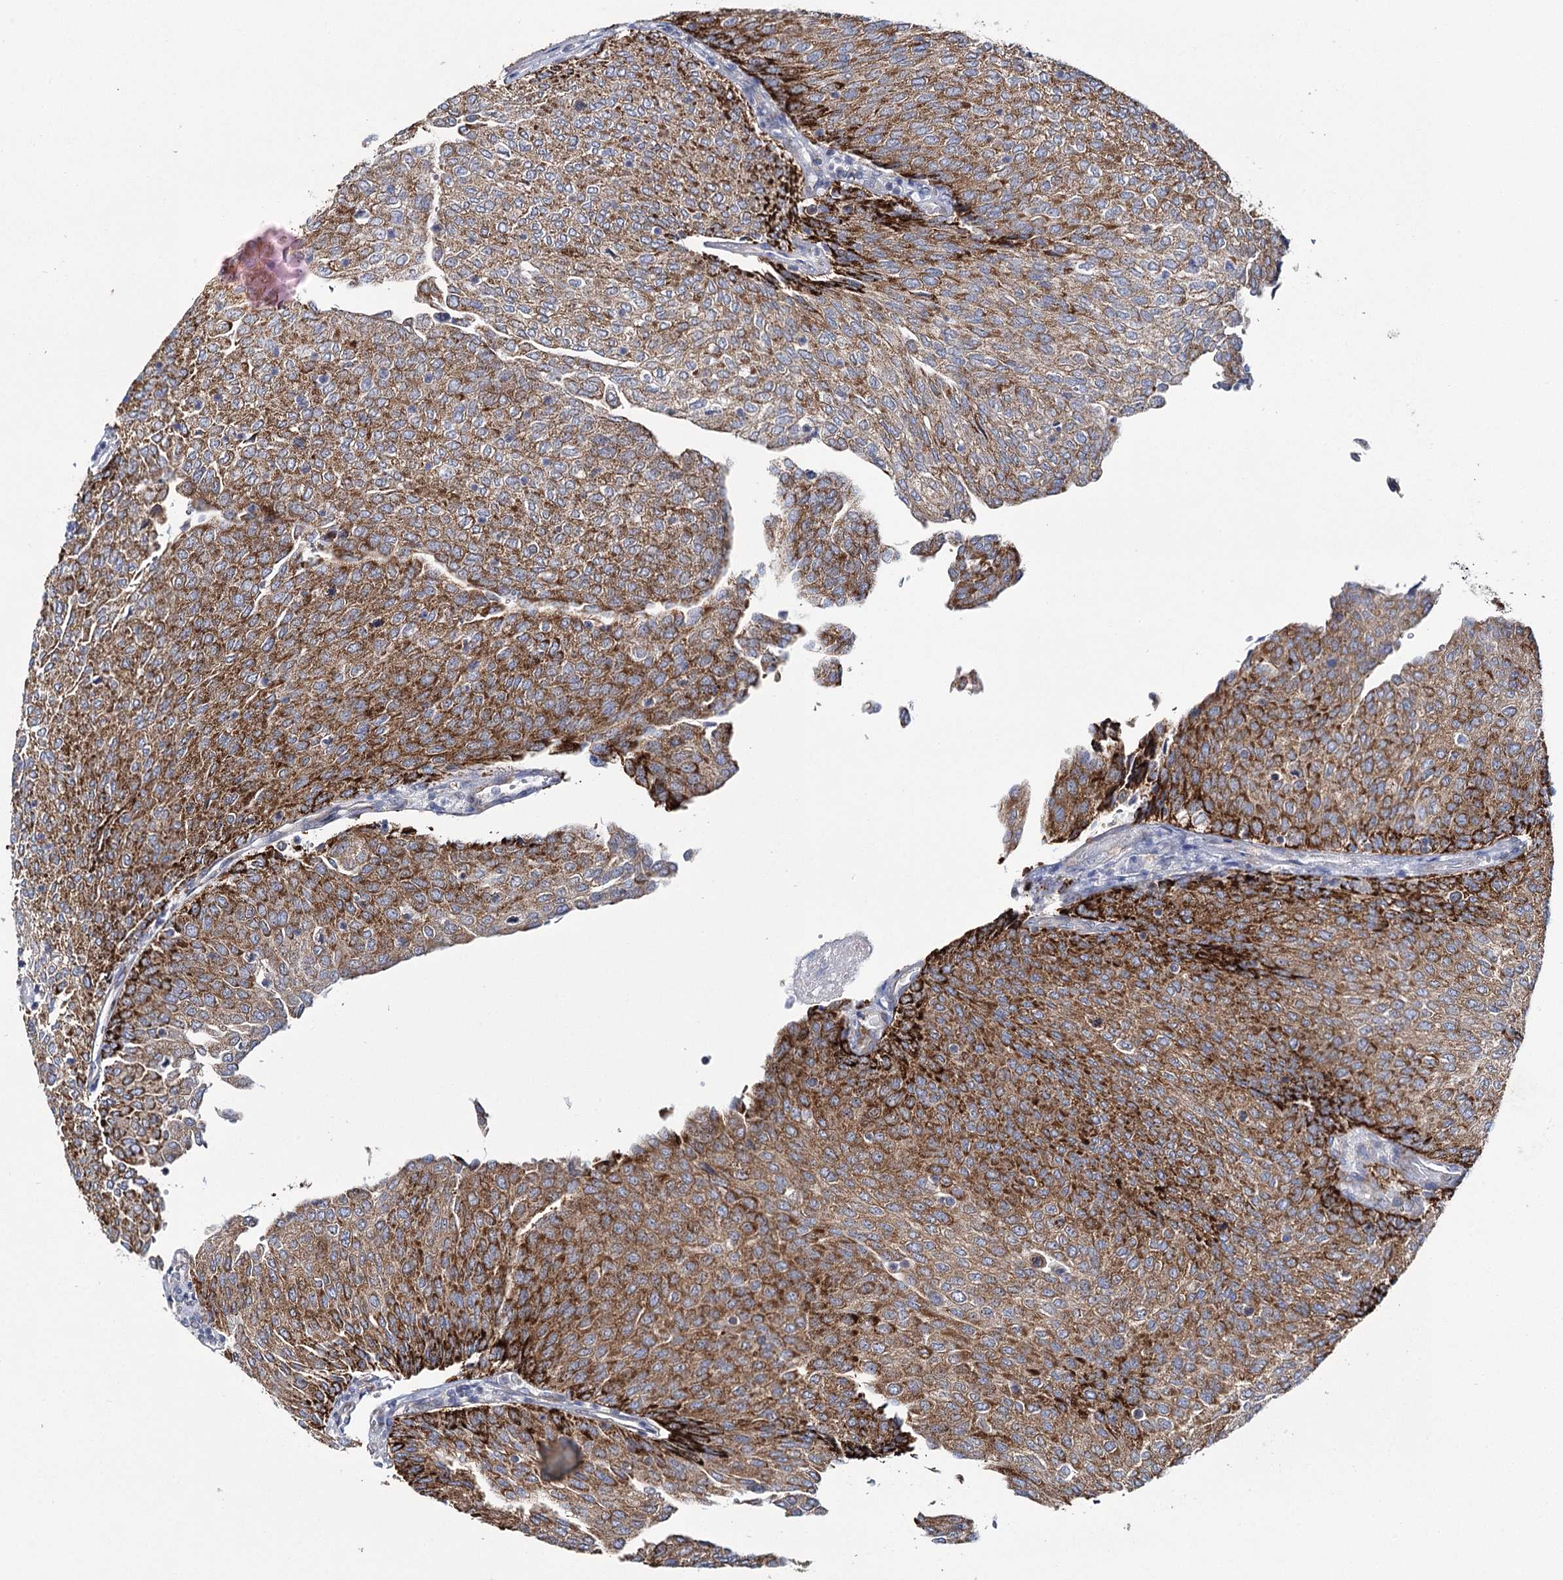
{"staining": {"intensity": "strong", "quantity": ">75%", "location": "cytoplasmic/membranous"}, "tissue": "urothelial cancer", "cell_type": "Tumor cells", "image_type": "cancer", "snomed": [{"axis": "morphology", "description": "Urothelial carcinoma, Low grade"}, {"axis": "topography", "description": "Urinary bladder"}], "caption": "A micrograph of urothelial cancer stained for a protein reveals strong cytoplasmic/membranous brown staining in tumor cells.", "gene": "THUMPD3", "patient": {"sex": "female", "age": 79}}